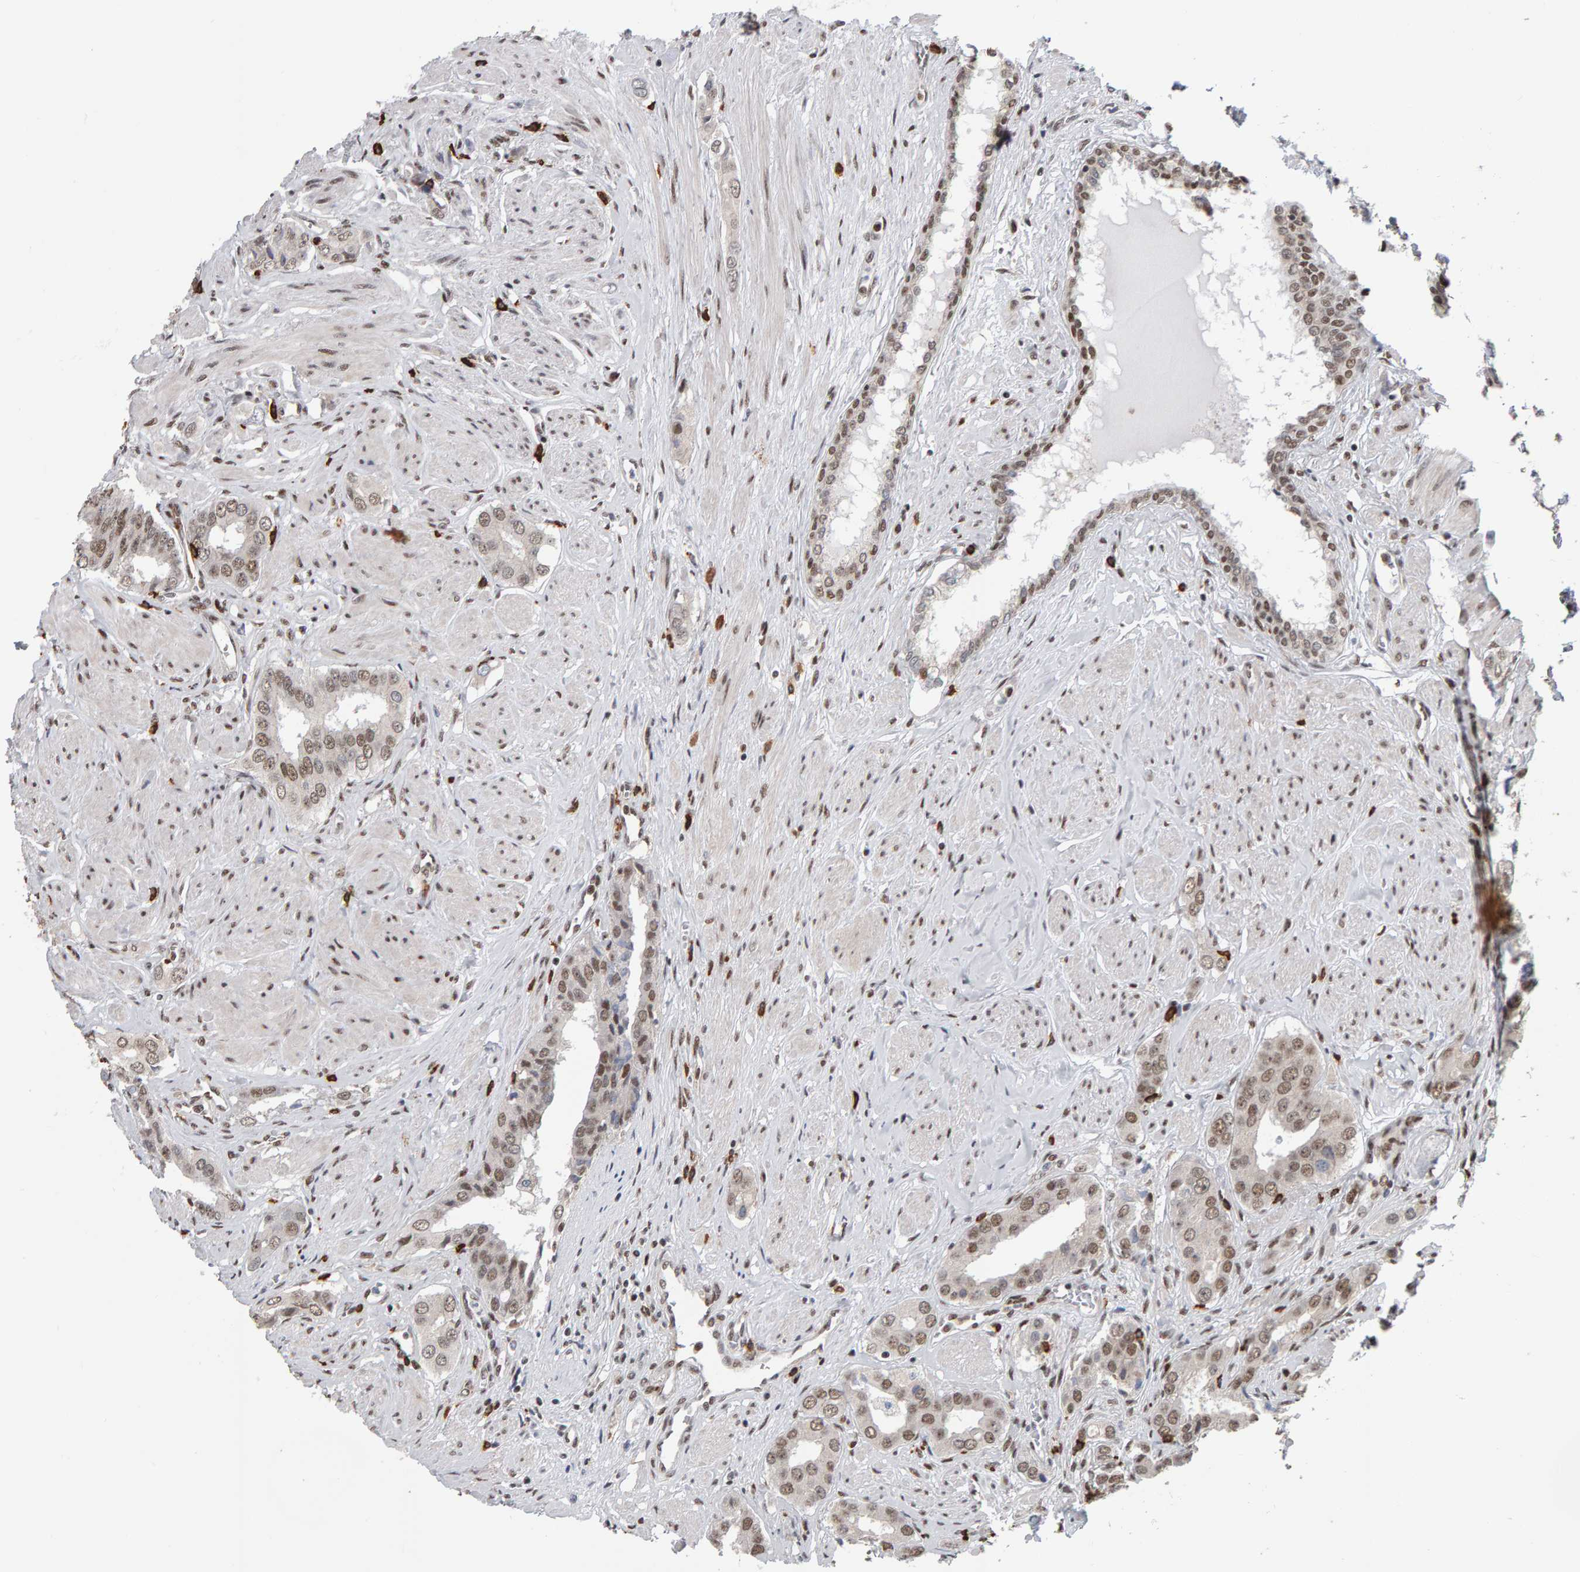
{"staining": {"intensity": "weak", "quantity": ">75%", "location": "nuclear"}, "tissue": "prostate cancer", "cell_type": "Tumor cells", "image_type": "cancer", "snomed": [{"axis": "morphology", "description": "Adenocarcinoma, High grade"}, {"axis": "topography", "description": "Prostate"}], "caption": "Immunohistochemical staining of human prostate cancer displays low levels of weak nuclear staining in about >75% of tumor cells.", "gene": "ATF7IP", "patient": {"sex": "male", "age": 52}}